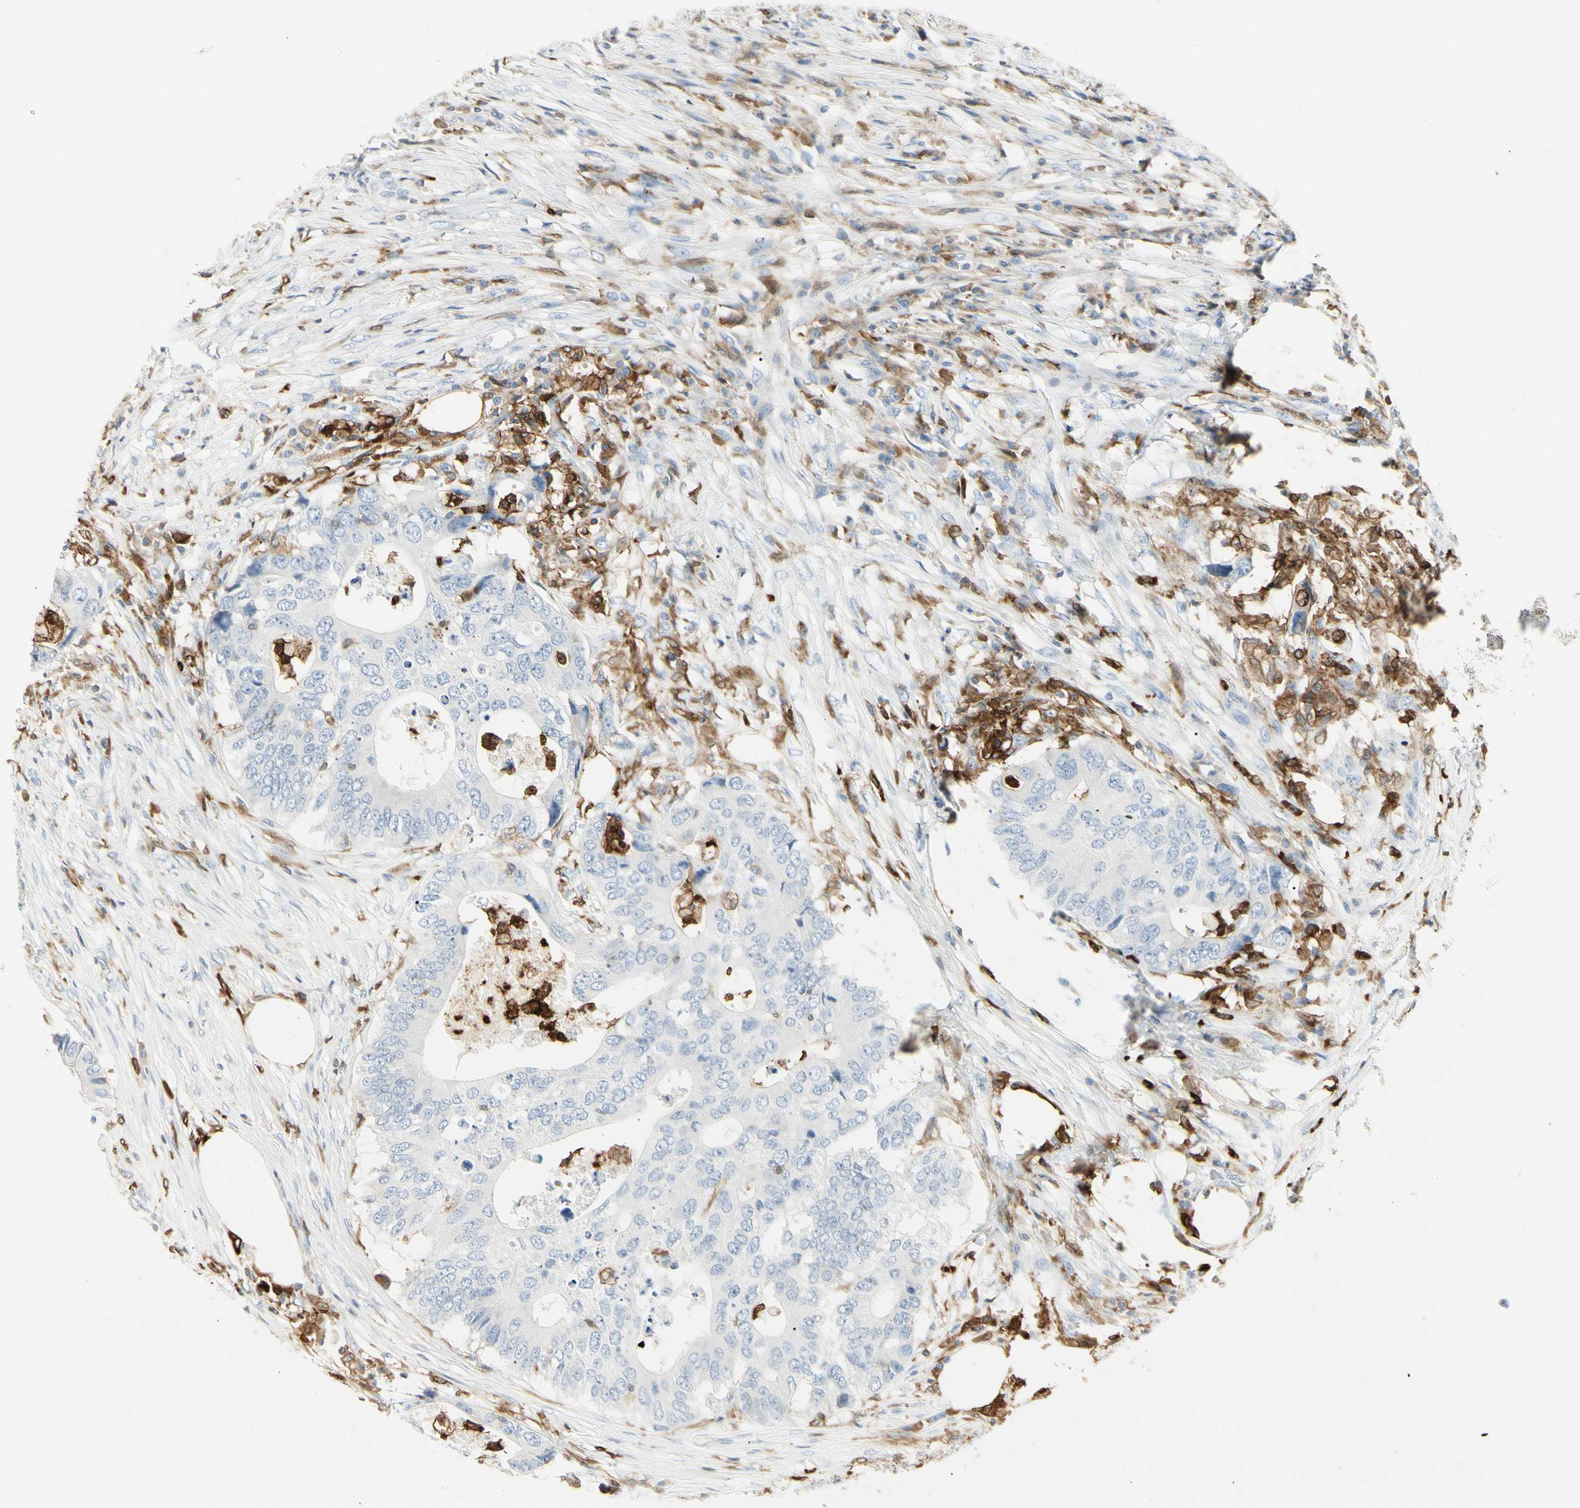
{"staining": {"intensity": "negative", "quantity": "none", "location": "none"}, "tissue": "colorectal cancer", "cell_type": "Tumor cells", "image_type": "cancer", "snomed": [{"axis": "morphology", "description": "Adenocarcinoma, NOS"}, {"axis": "topography", "description": "Colon"}], "caption": "DAB (3,3'-diaminobenzidine) immunohistochemical staining of human colorectal cancer shows no significant staining in tumor cells.", "gene": "ITGB2", "patient": {"sex": "male", "age": 71}}